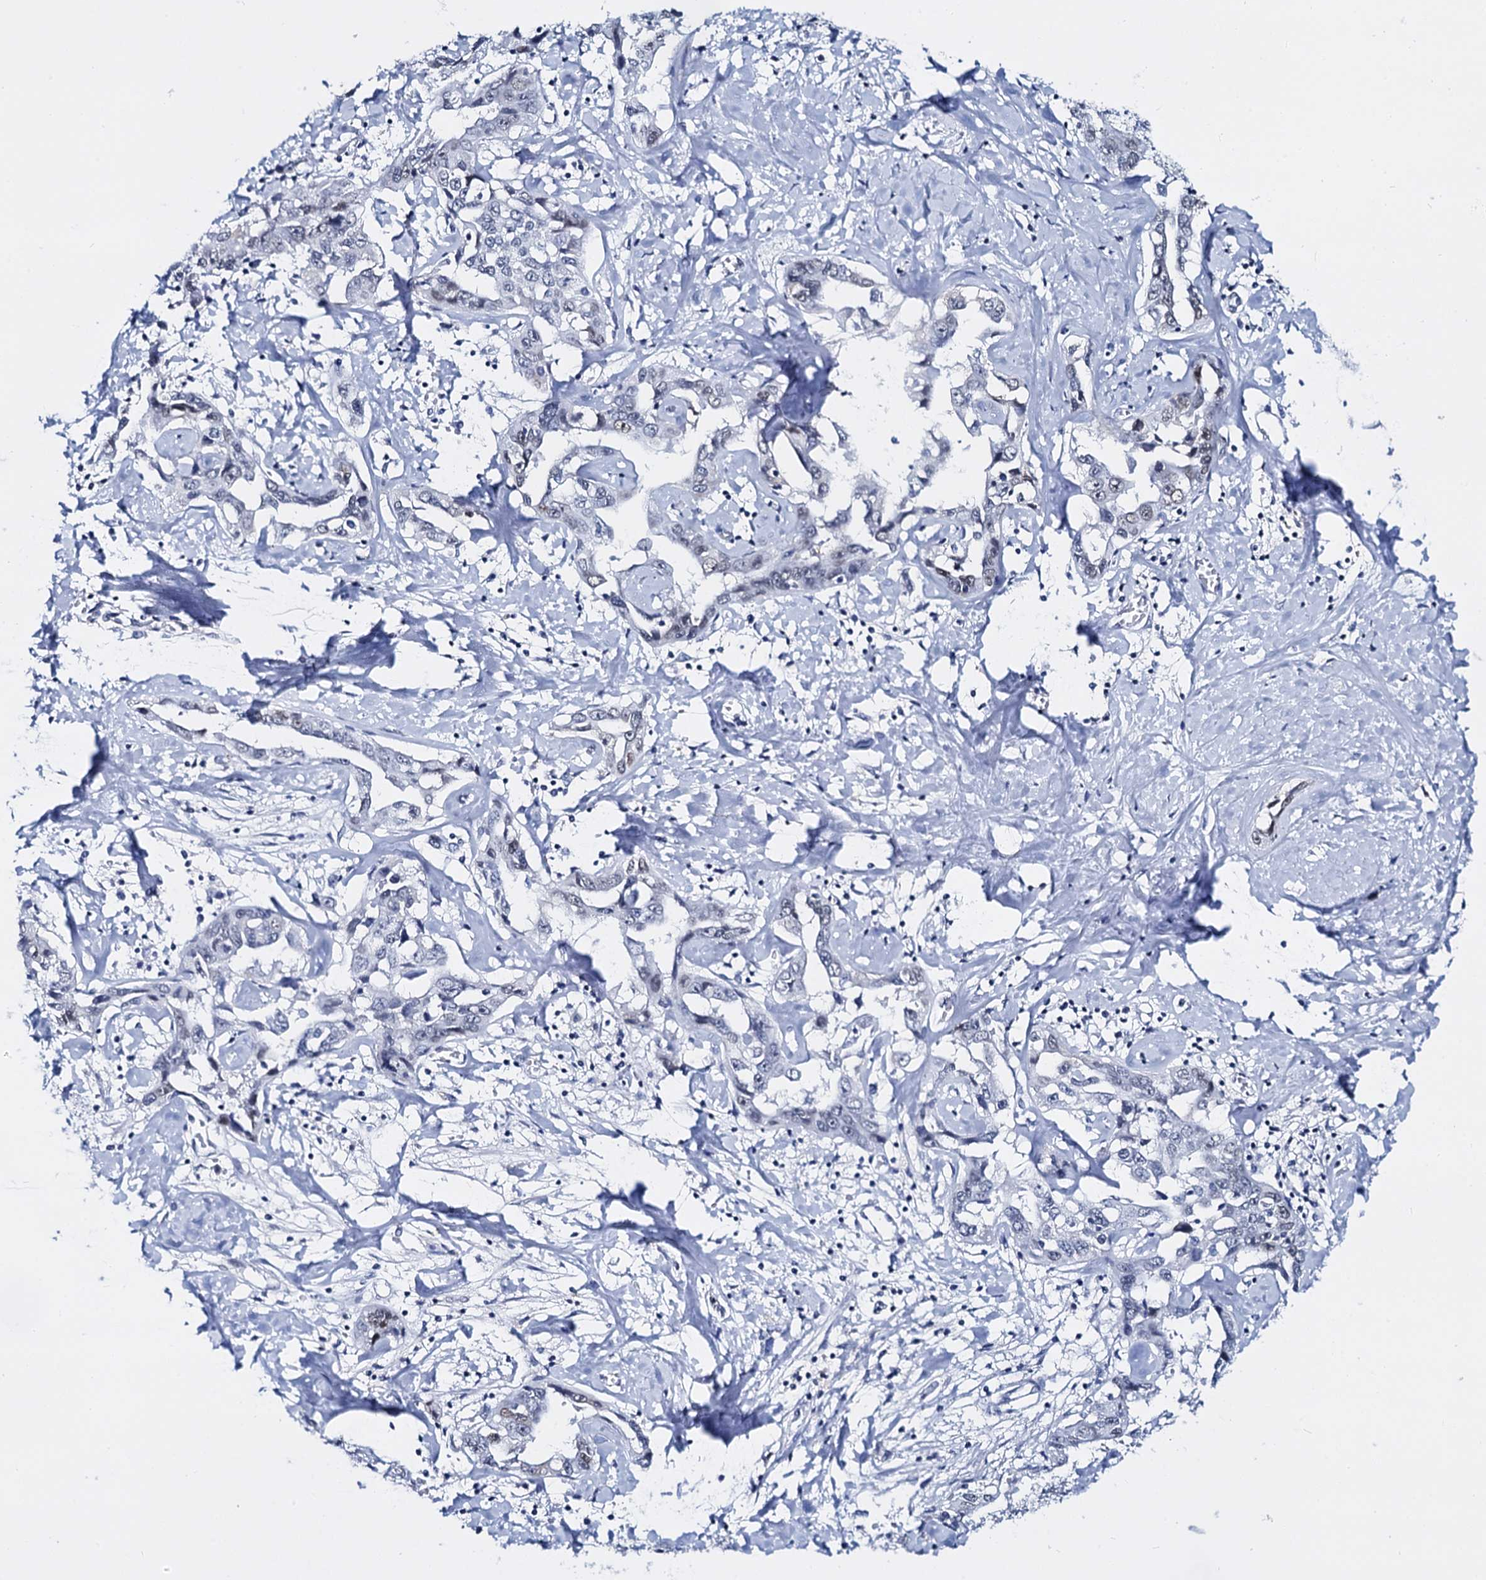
{"staining": {"intensity": "moderate", "quantity": "25%-75%", "location": "nuclear"}, "tissue": "liver cancer", "cell_type": "Tumor cells", "image_type": "cancer", "snomed": [{"axis": "morphology", "description": "Cholangiocarcinoma"}, {"axis": "topography", "description": "Liver"}], "caption": "Human liver cancer (cholangiocarcinoma) stained with a protein marker exhibits moderate staining in tumor cells.", "gene": "CMAS", "patient": {"sex": "male", "age": 59}}